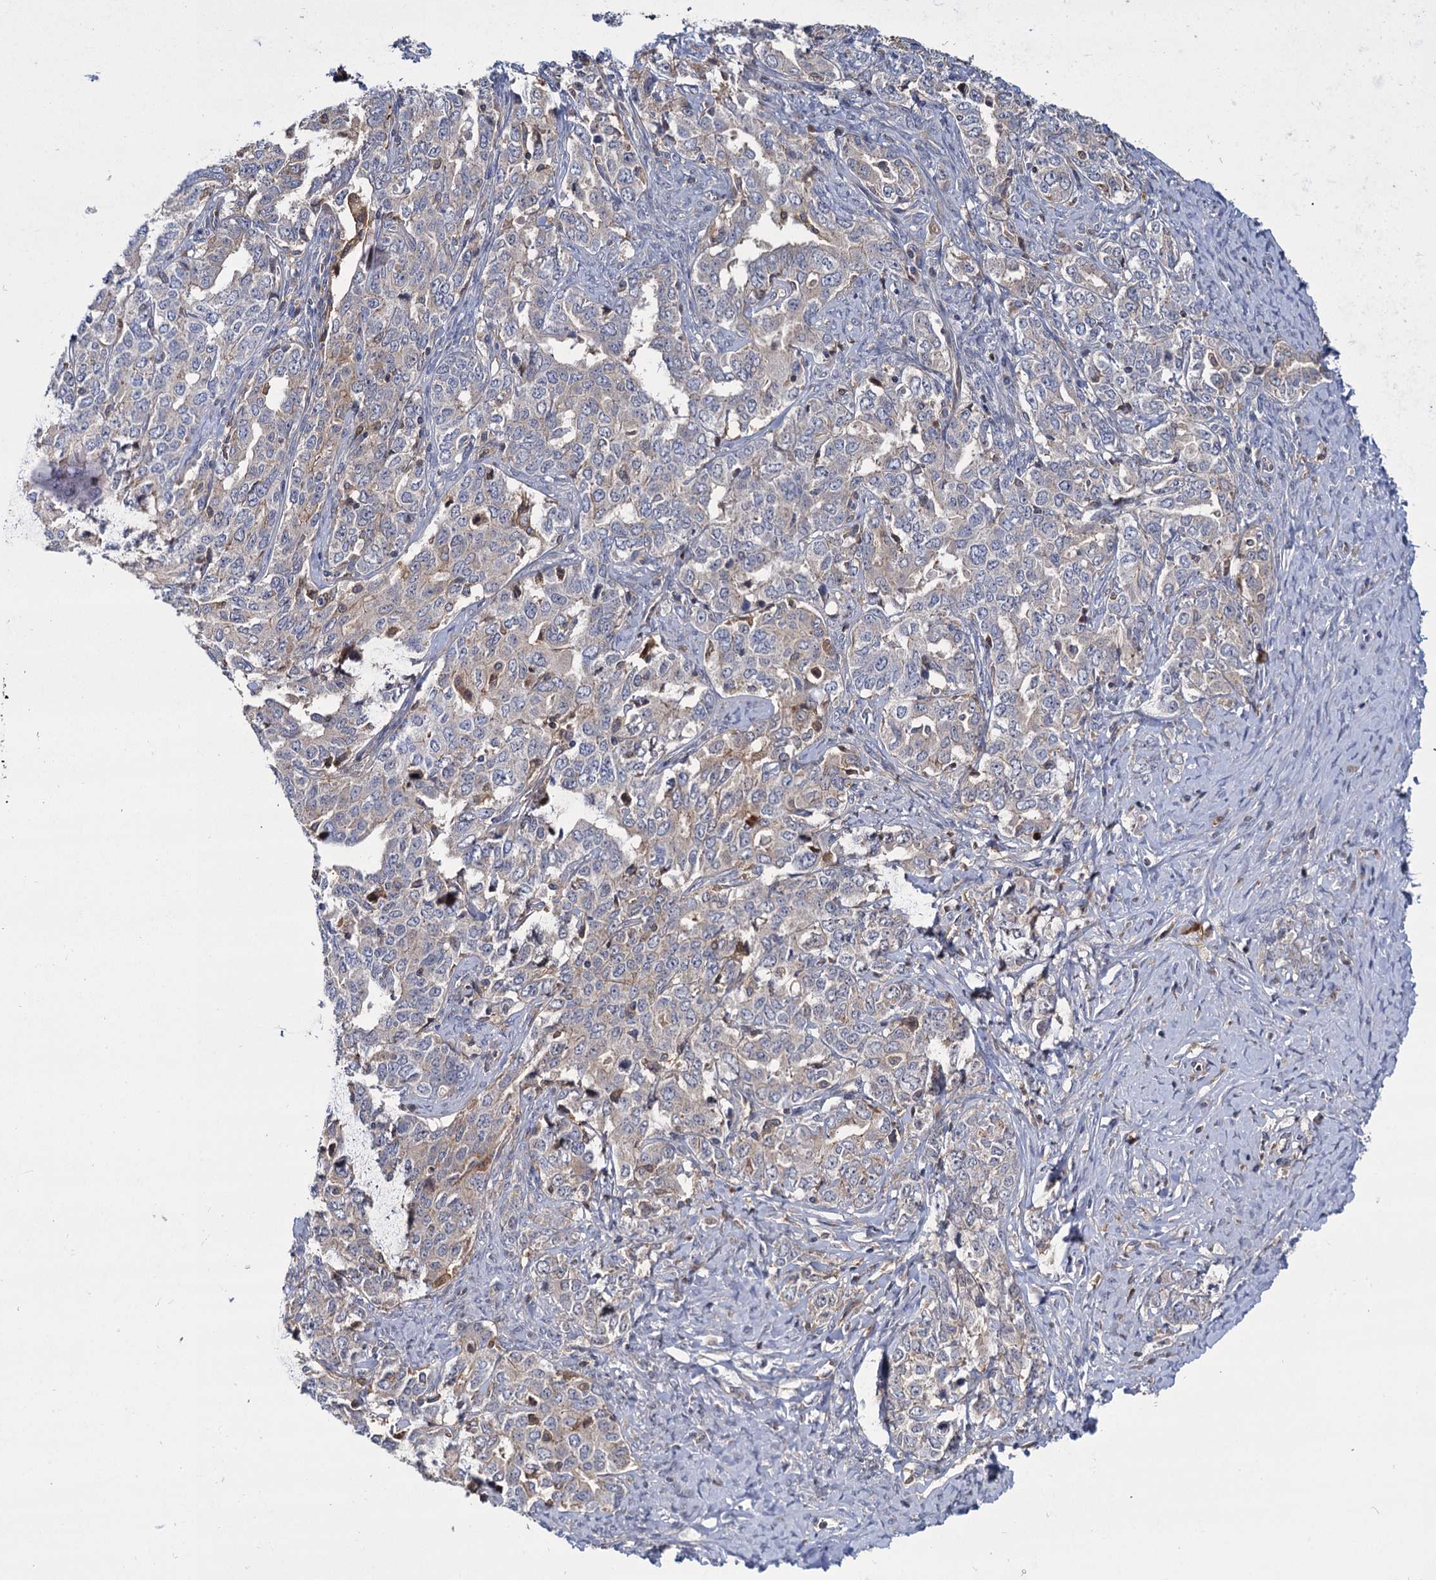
{"staining": {"intensity": "weak", "quantity": "25%-75%", "location": "cytoplasmic/membranous"}, "tissue": "ovarian cancer", "cell_type": "Tumor cells", "image_type": "cancer", "snomed": [{"axis": "morphology", "description": "Carcinoma, endometroid"}, {"axis": "topography", "description": "Ovary"}], "caption": "The photomicrograph exhibits immunohistochemical staining of ovarian endometroid carcinoma. There is weak cytoplasmic/membranous expression is identified in about 25%-75% of tumor cells.", "gene": "GCLC", "patient": {"sex": "female", "age": 62}}